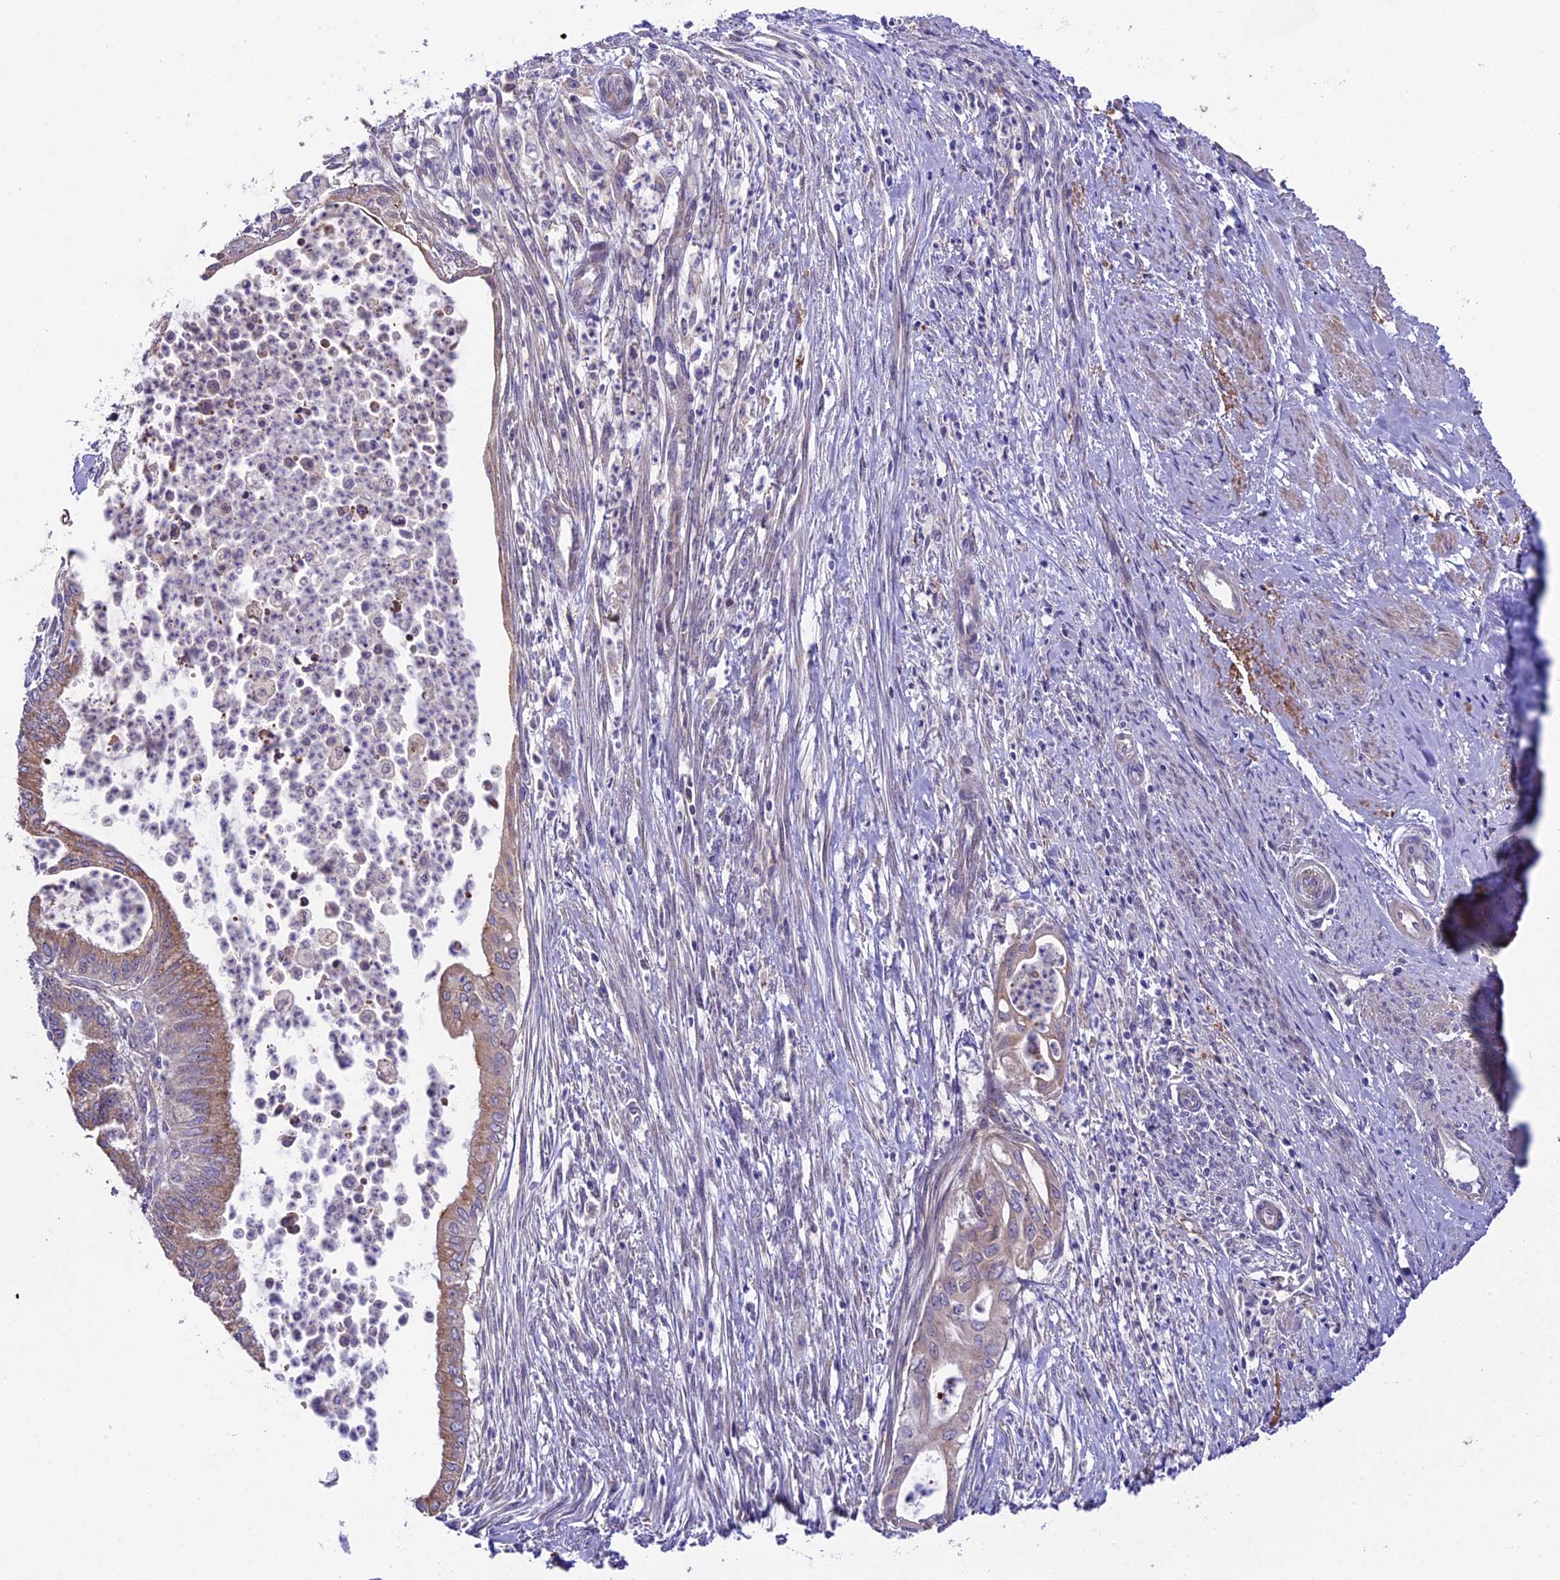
{"staining": {"intensity": "moderate", "quantity": "<25%", "location": "cytoplasmic/membranous"}, "tissue": "endometrial cancer", "cell_type": "Tumor cells", "image_type": "cancer", "snomed": [{"axis": "morphology", "description": "Adenocarcinoma, NOS"}, {"axis": "topography", "description": "Endometrium"}], "caption": "An image of endometrial adenocarcinoma stained for a protein exhibits moderate cytoplasmic/membranous brown staining in tumor cells. The staining was performed using DAB to visualize the protein expression in brown, while the nuclei were stained in blue with hematoxylin (Magnification: 20x).", "gene": "ABCC10", "patient": {"sex": "female", "age": 73}}